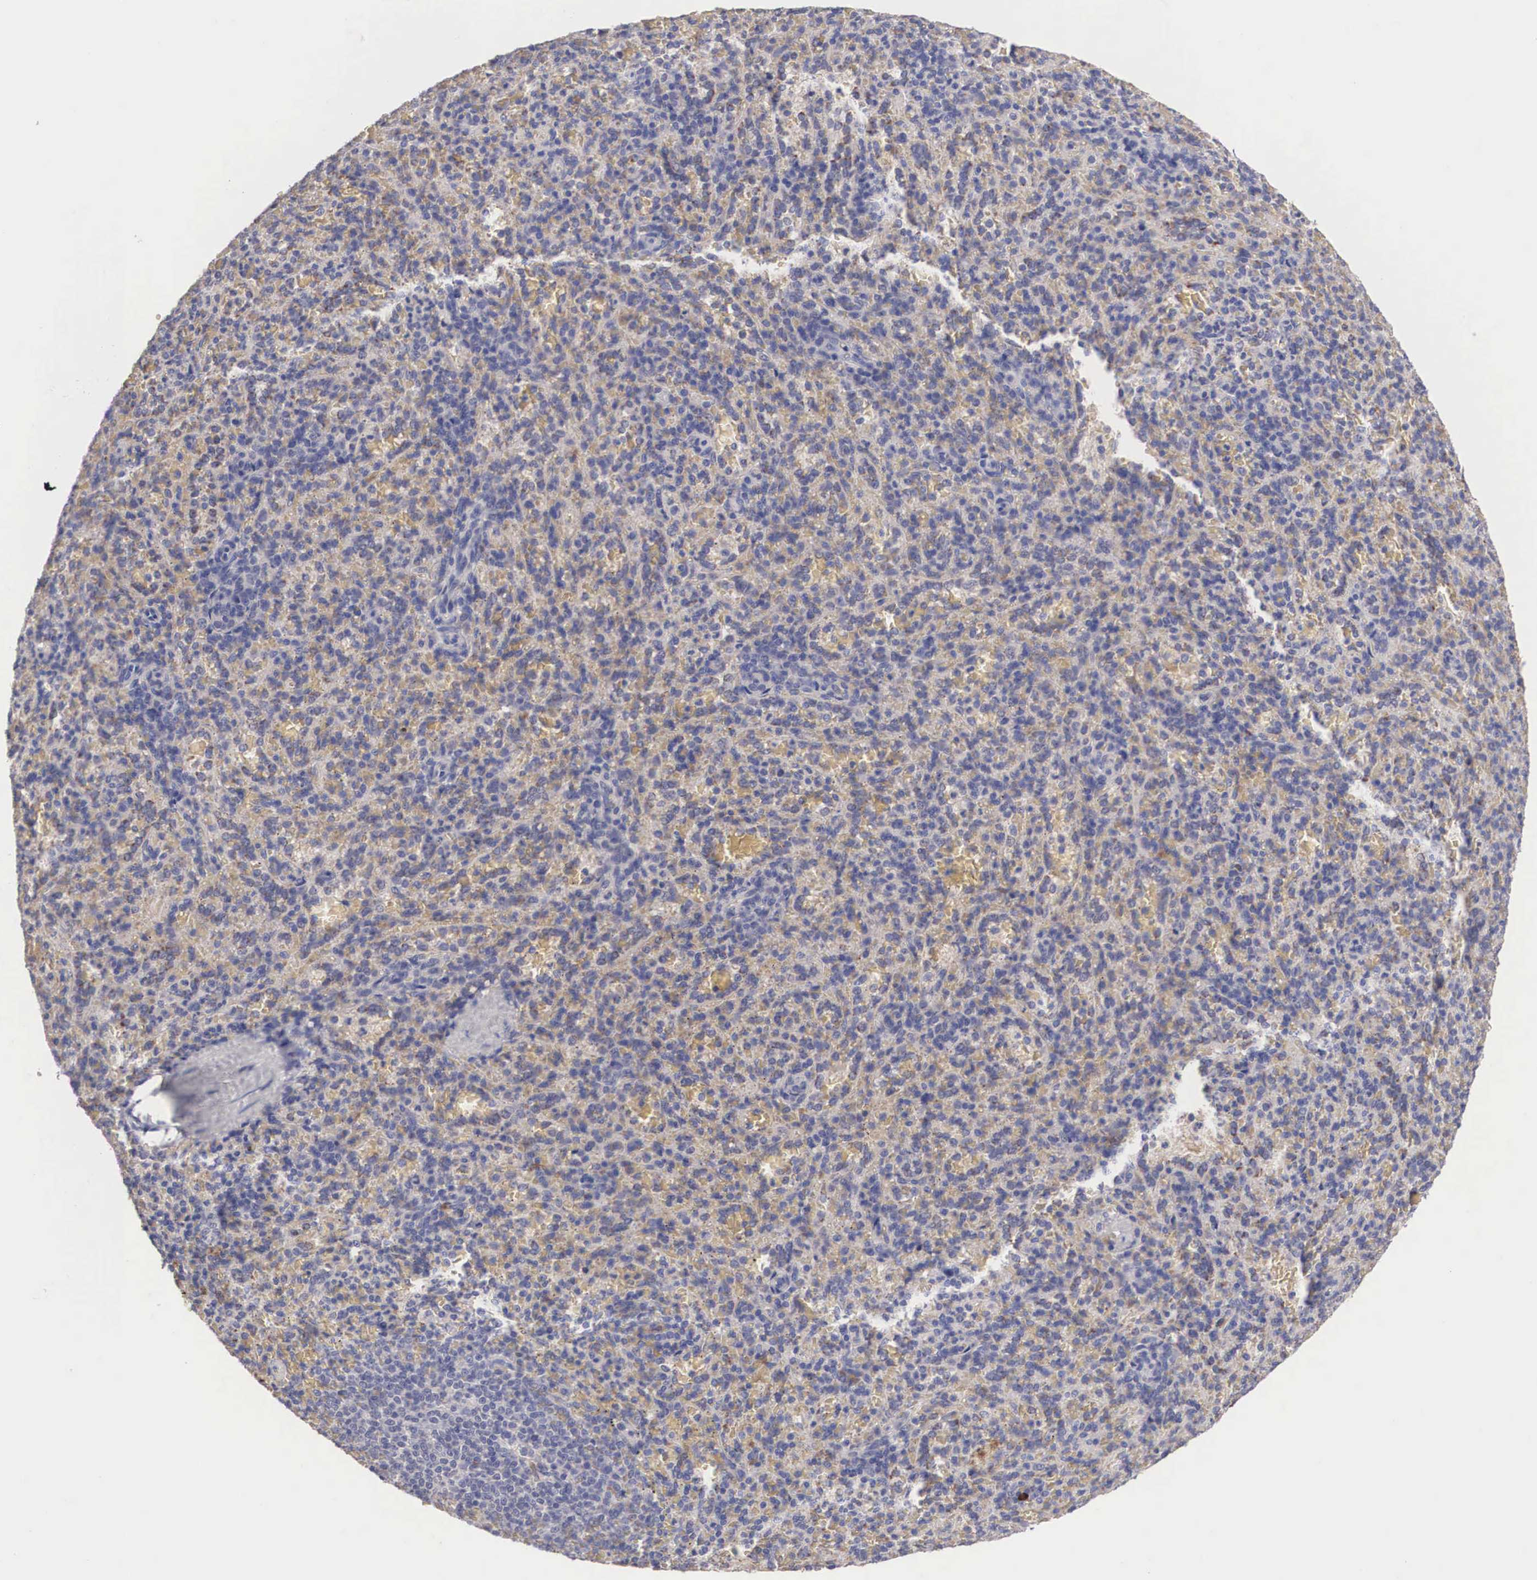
{"staining": {"intensity": "weak", "quantity": ">75%", "location": "cytoplasmic/membranous"}, "tissue": "spleen", "cell_type": "Cells in red pulp", "image_type": "normal", "snomed": [{"axis": "morphology", "description": "Normal tissue, NOS"}, {"axis": "topography", "description": "Spleen"}], "caption": "Protein expression analysis of benign human spleen reveals weak cytoplasmic/membranous expression in approximately >75% of cells in red pulp.", "gene": "ABHD4", "patient": {"sex": "female", "age": 21}}